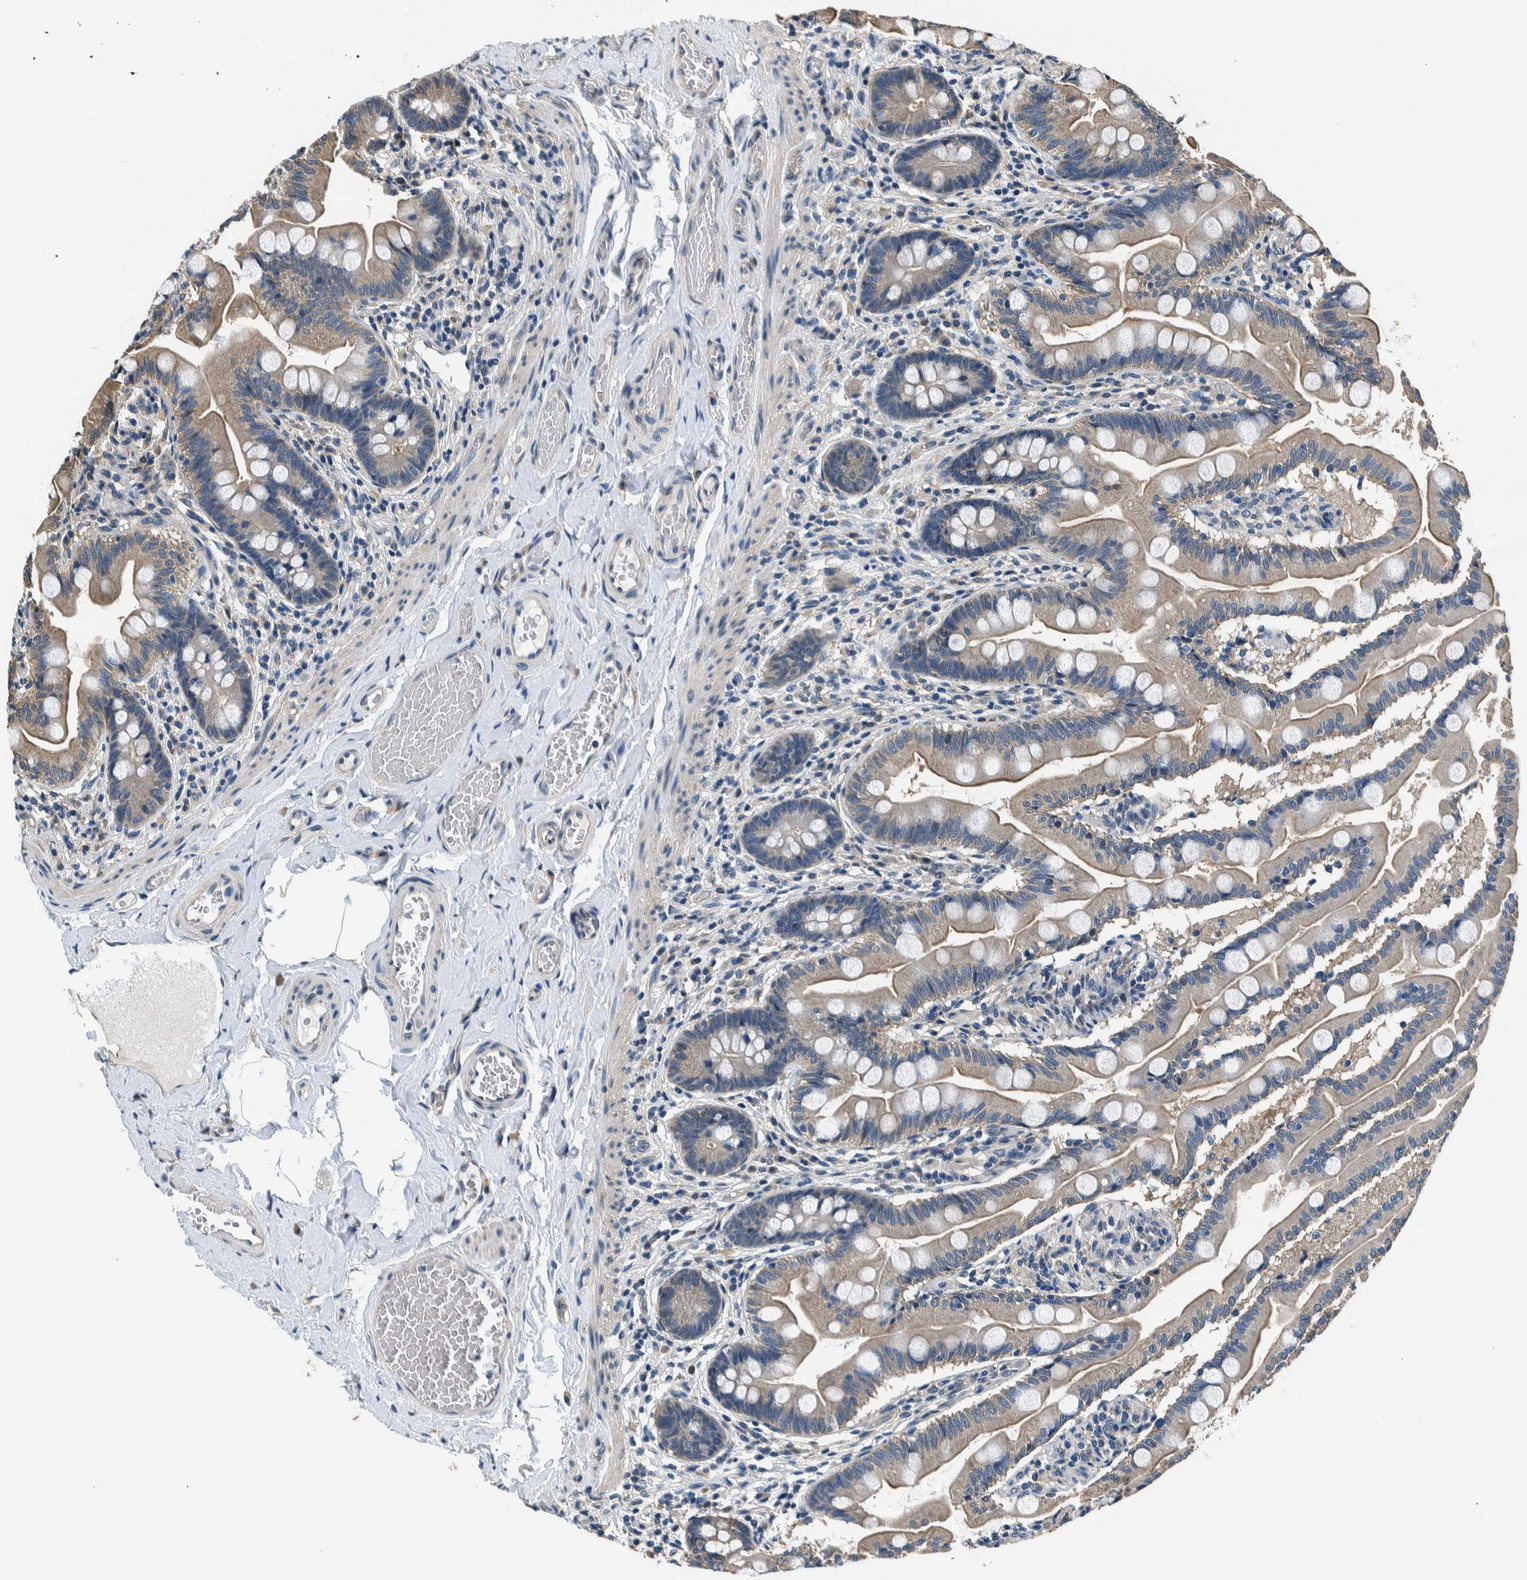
{"staining": {"intensity": "moderate", "quantity": "<25%", "location": "cytoplasmic/membranous"}, "tissue": "small intestine", "cell_type": "Glandular cells", "image_type": "normal", "snomed": [{"axis": "morphology", "description": "Normal tissue, NOS"}, {"axis": "topography", "description": "Small intestine"}], "caption": "Immunohistochemical staining of unremarkable small intestine reveals moderate cytoplasmic/membranous protein positivity in approximately <25% of glandular cells.", "gene": "NIBAN2", "patient": {"sex": "female", "age": 56}}